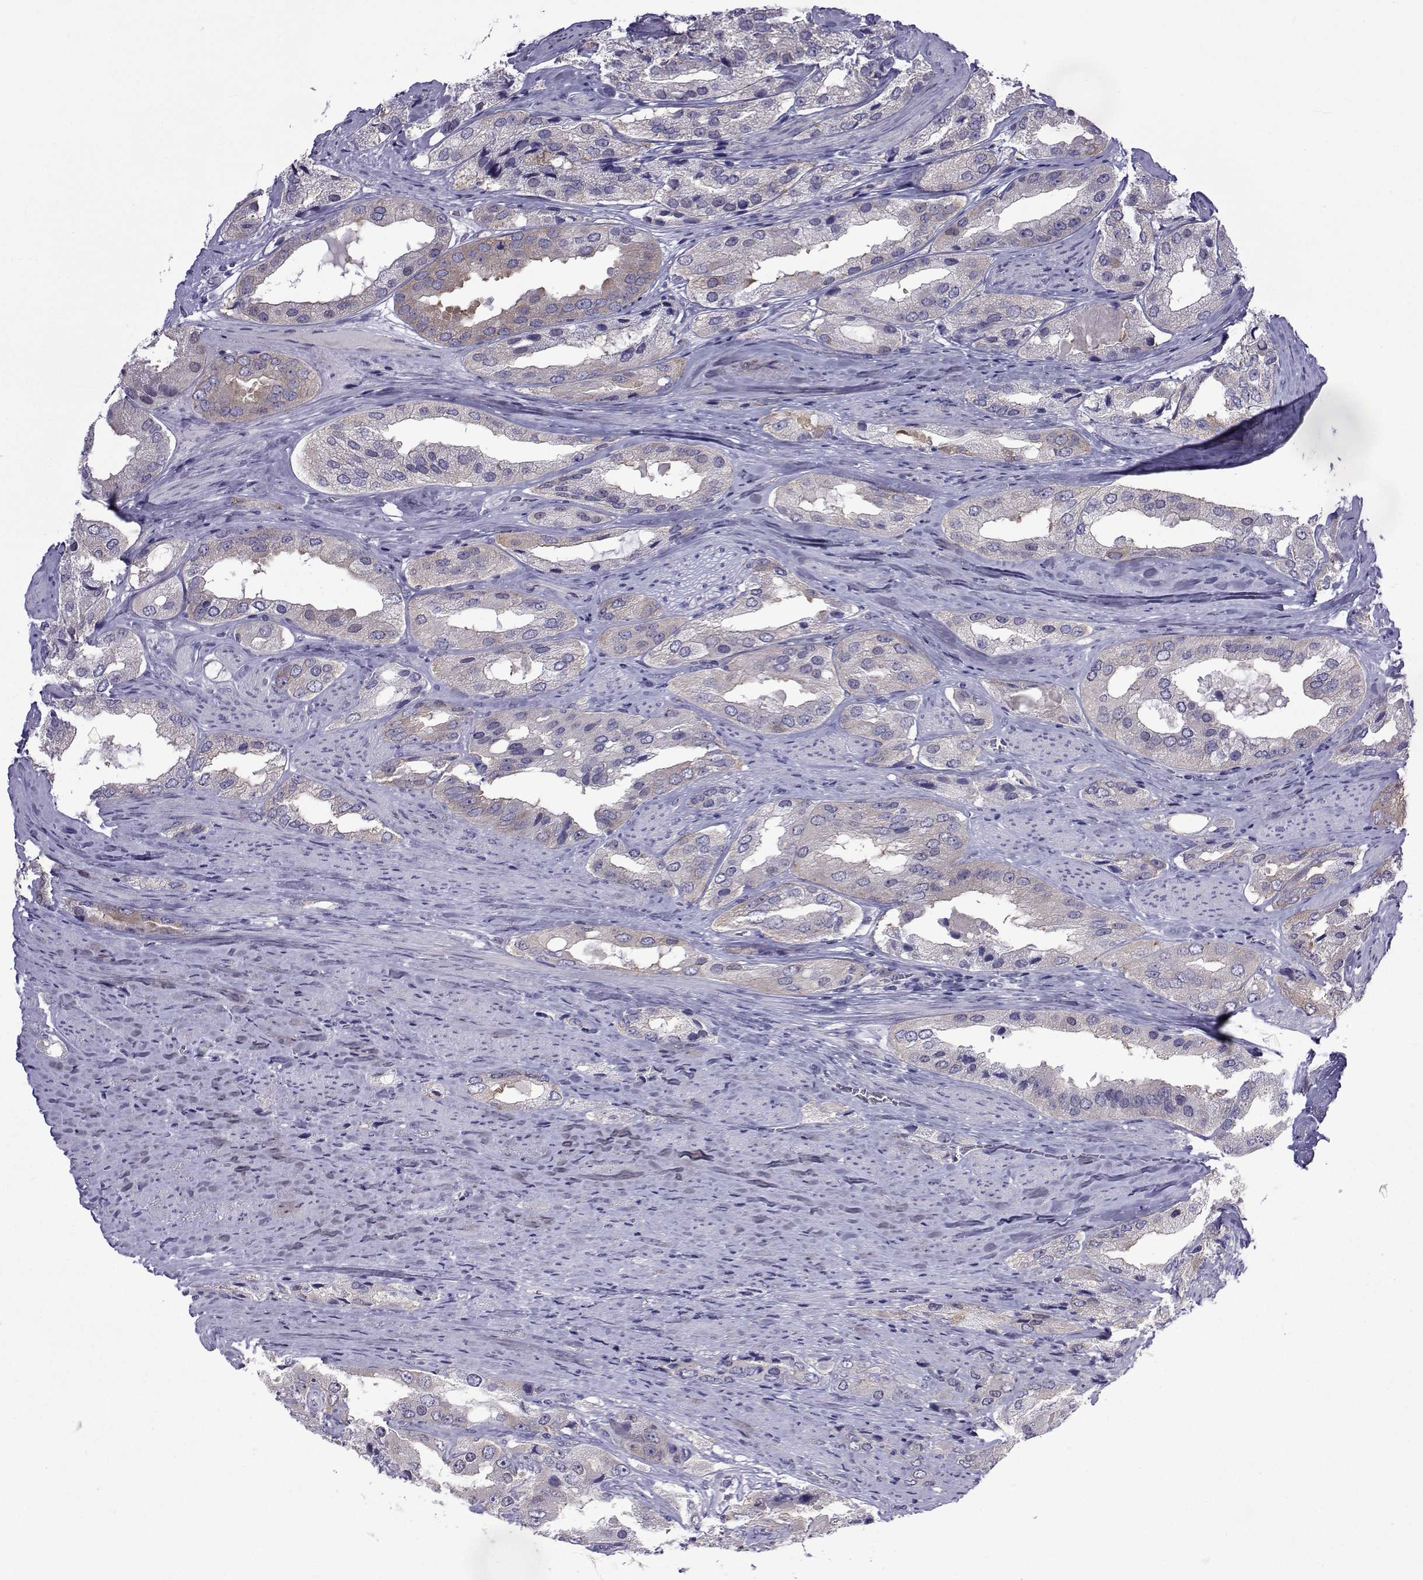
{"staining": {"intensity": "weak", "quantity": "<25%", "location": "cytoplasmic/membranous"}, "tissue": "prostate cancer", "cell_type": "Tumor cells", "image_type": "cancer", "snomed": [{"axis": "morphology", "description": "Adenocarcinoma, Low grade"}, {"axis": "topography", "description": "Prostate"}], "caption": "Tumor cells are negative for protein expression in human prostate cancer. (Stains: DAB immunohistochemistry with hematoxylin counter stain, Microscopy: brightfield microscopy at high magnification).", "gene": "COL22A1", "patient": {"sex": "male", "age": 69}}